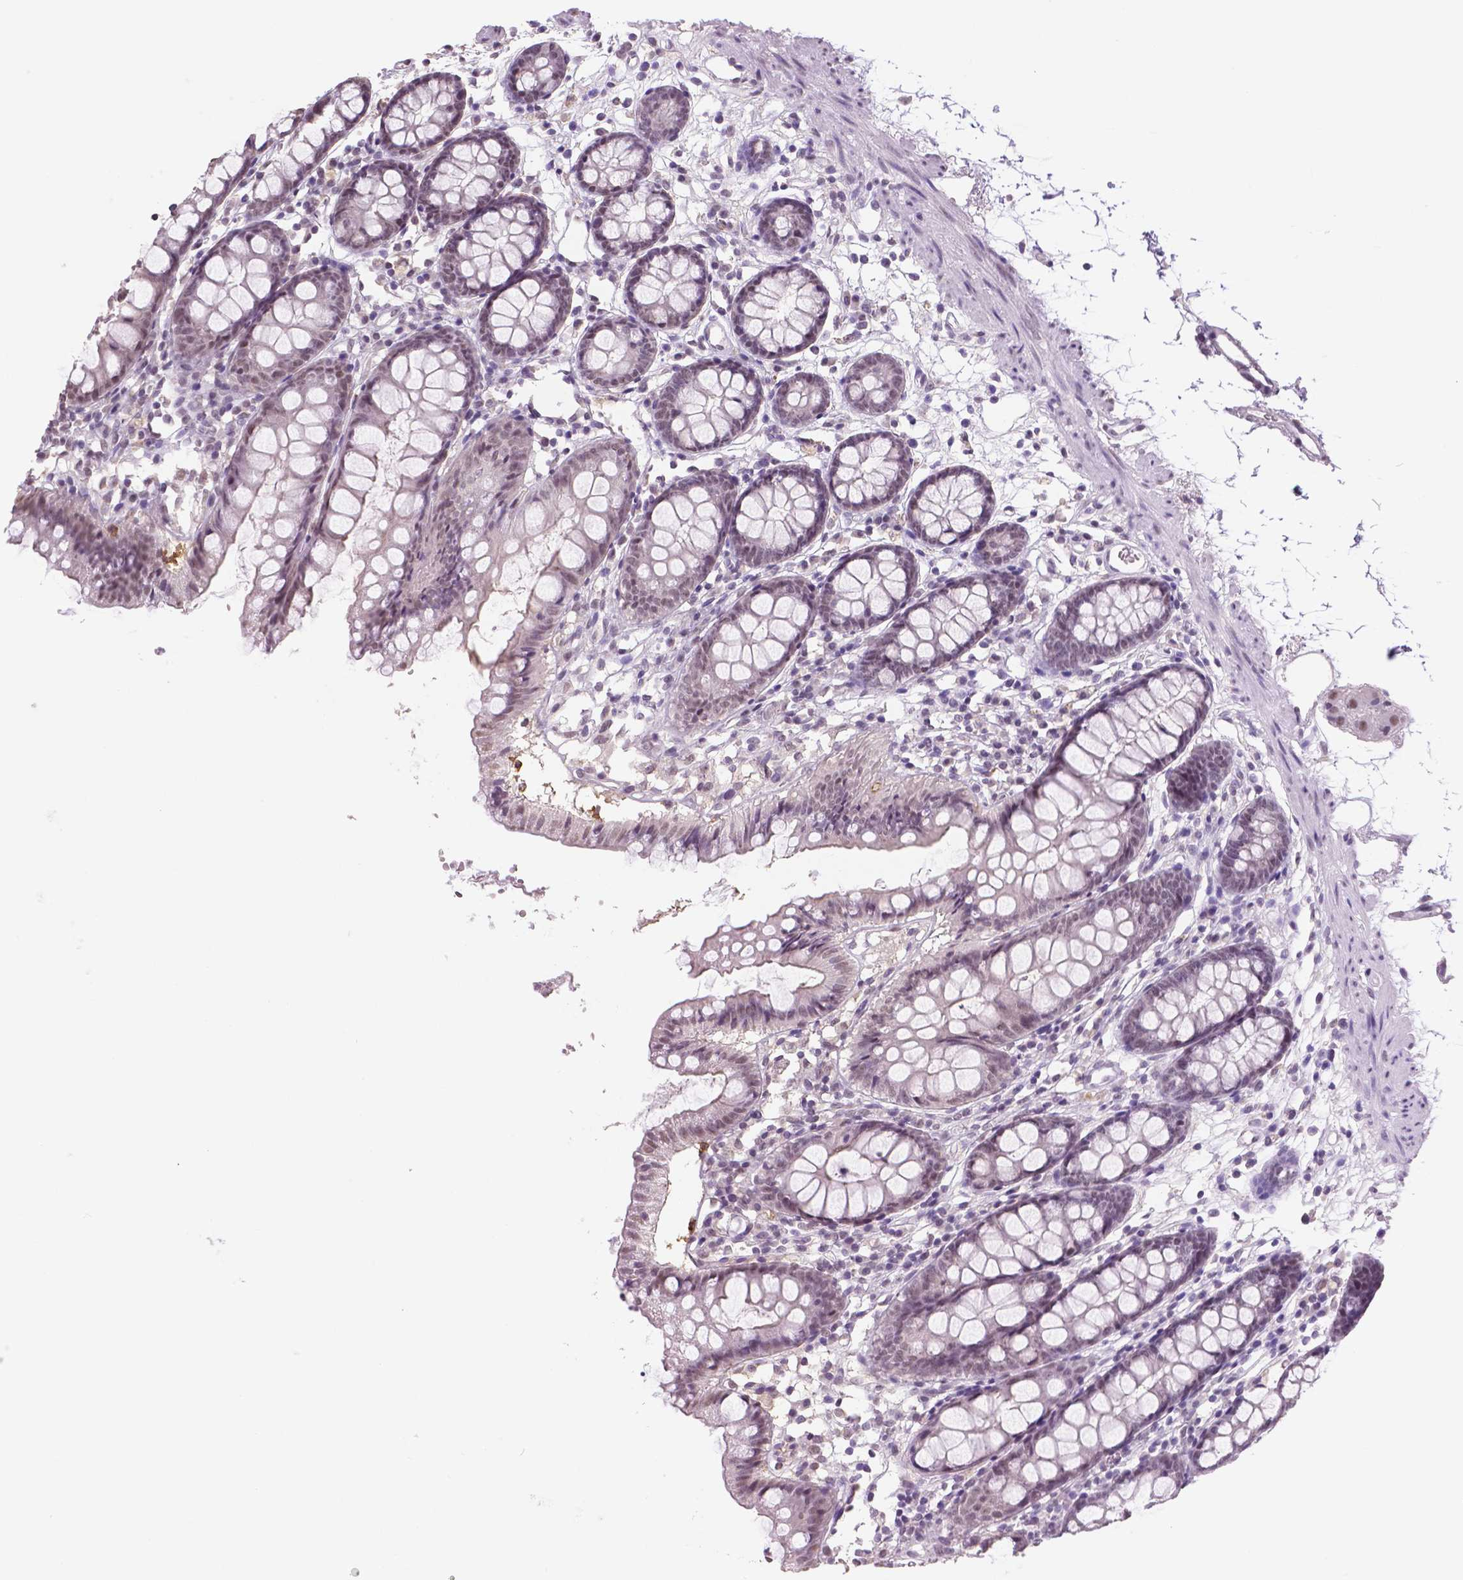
{"staining": {"intensity": "negative", "quantity": "none", "location": "none"}, "tissue": "colon", "cell_type": "Endothelial cells", "image_type": "normal", "snomed": [{"axis": "morphology", "description": "Normal tissue, NOS"}, {"axis": "topography", "description": "Colon"}], "caption": "Protein analysis of unremarkable colon shows no significant expression in endothelial cells.", "gene": "IGF2BP1", "patient": {"sex": "female", "age": 84}}